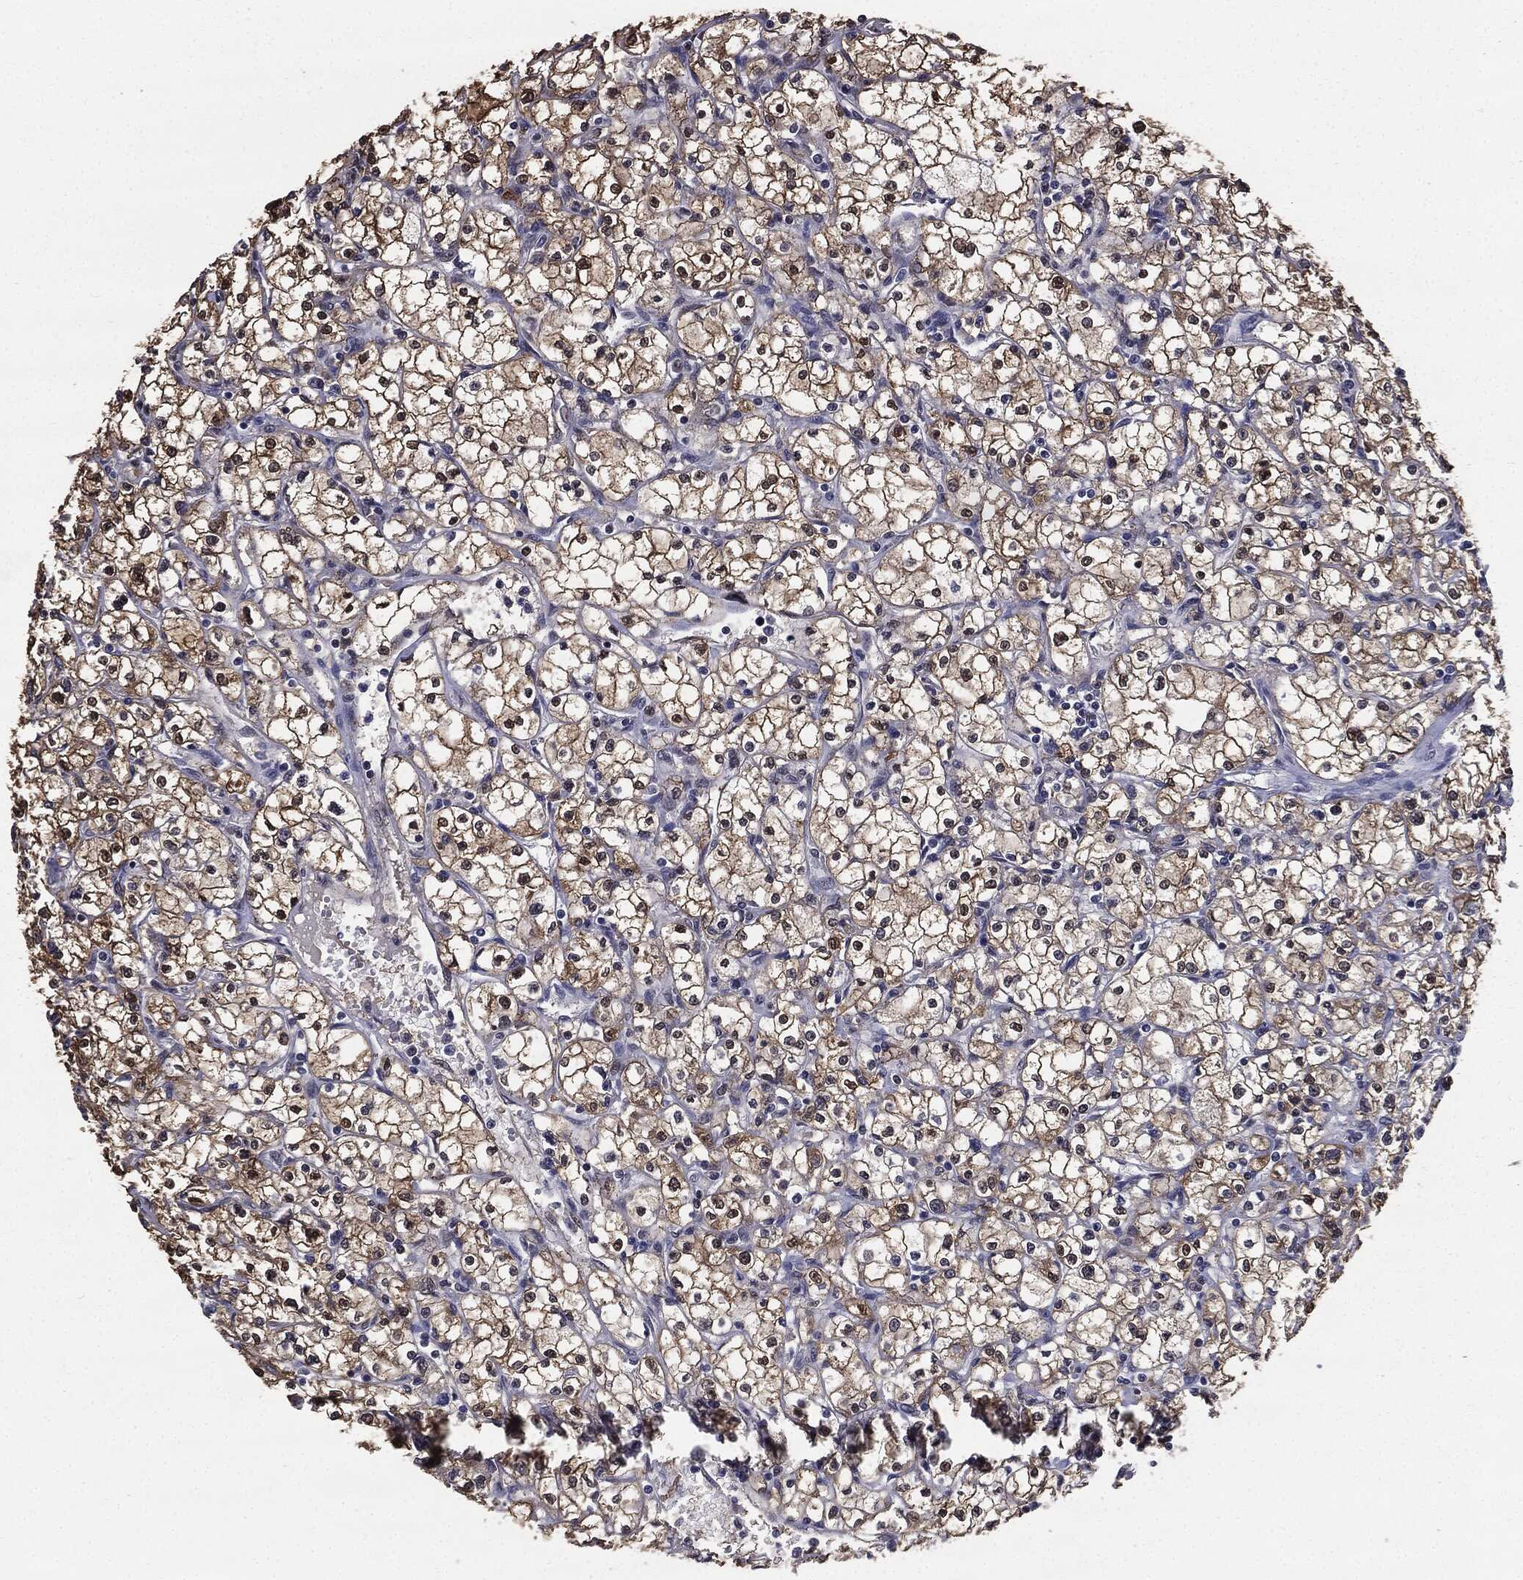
{"staining": {"intensity": "moderate", "quantity": ">75%", "location": "cytoplasmic/membranous"}, "tissue": "renal cancer", "cell_type": "Tumor cells", "image_type": "cancer", "snomed": [{"axis": "morphology", "description": "Adenocarcinoma, NOS"}, {"axis": "topography", "description": "Kidney"}], "caption": "Adenocarcinoma (renal) was stained to show a protein in brown. There is medium levels of moderate cytoplasmic/membranous positivity in about >75% of tumor cells. Using DAB (brown) and hematoxylin (blue) stains, captured at high magnification using brightfield microscopy.", "gene": "JUN", "patient": {"sex": "male", "age": 67}}